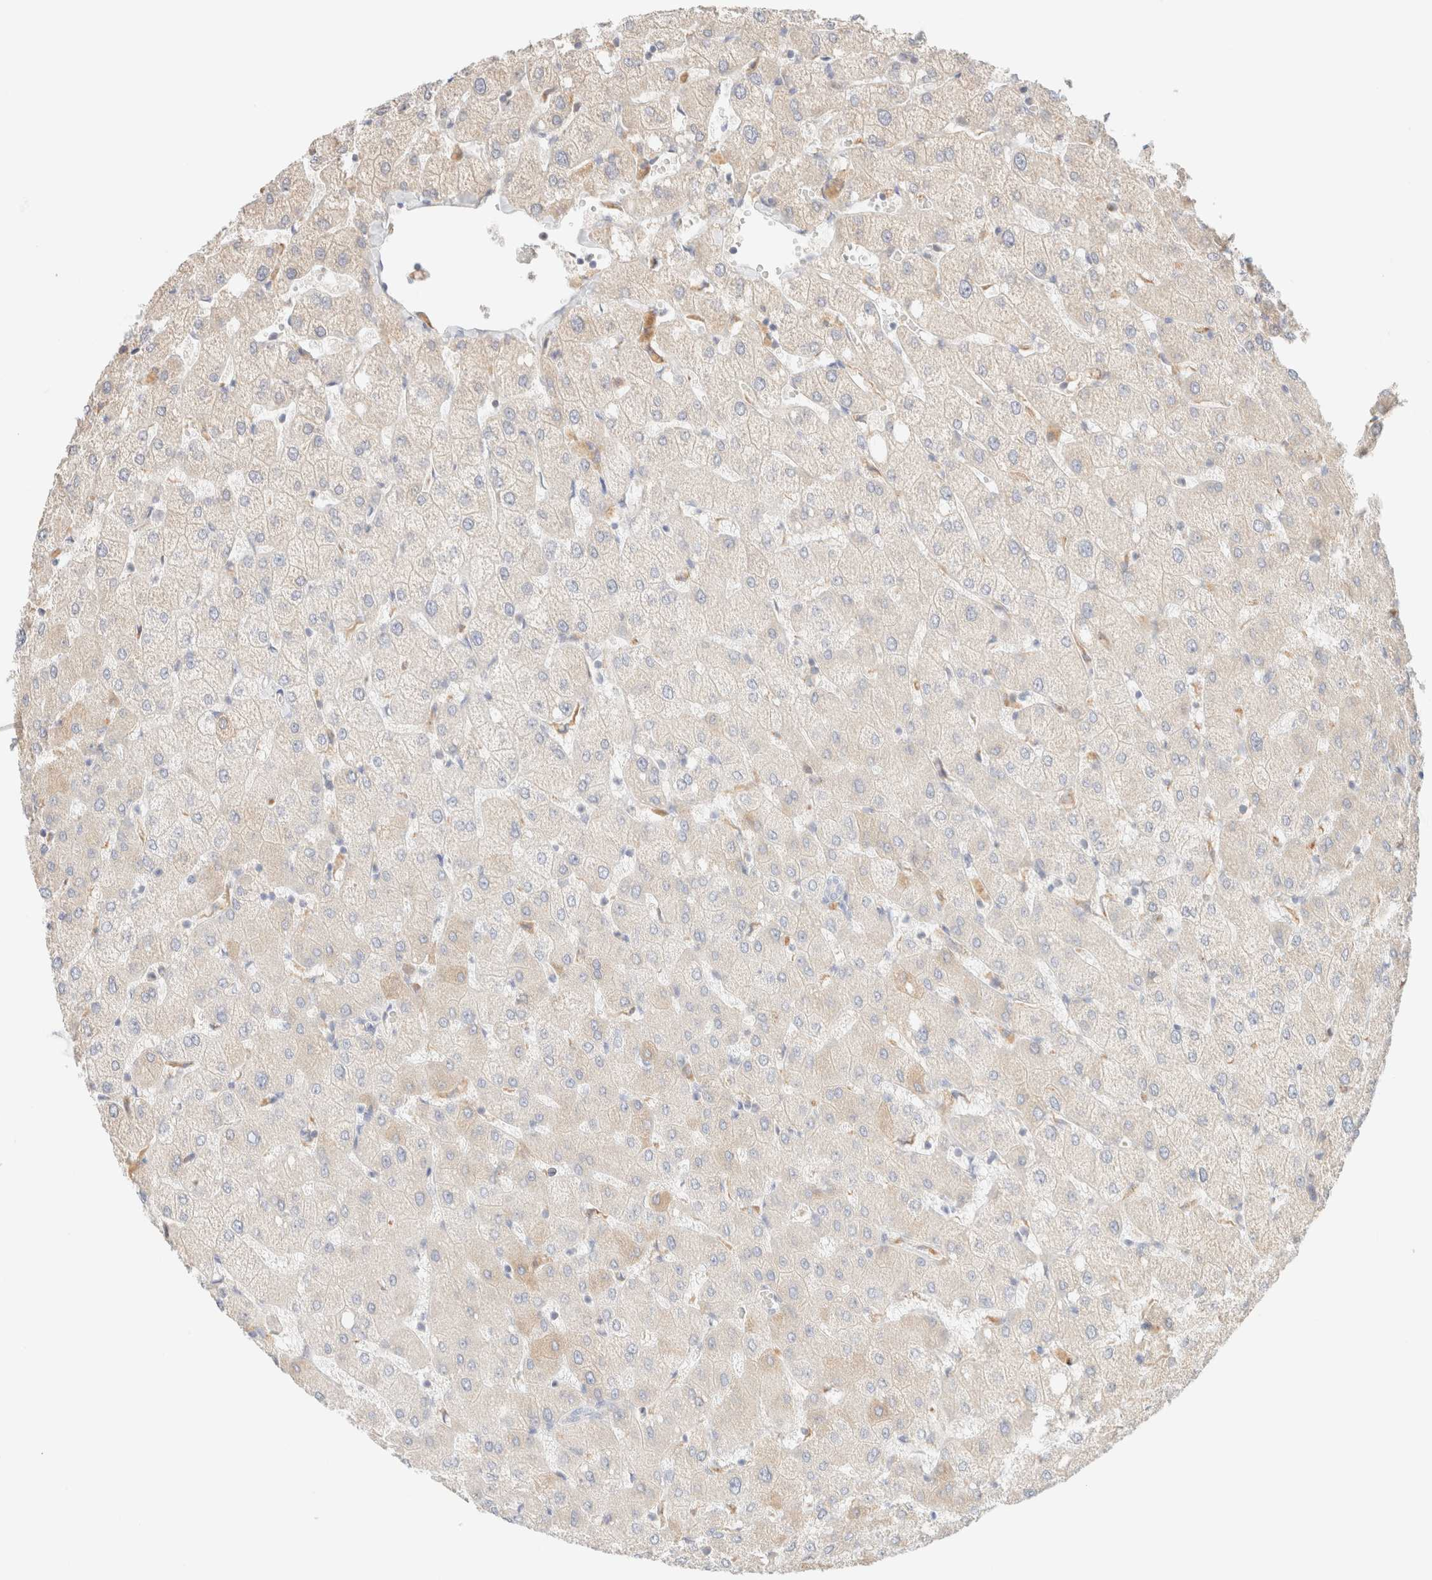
{"staining": {"intensity": "negative", "quantity": "none", "location": "none"}, "tissue": "liver", "cell_type": "Cholangiocytes", "image_type": "normal", "snomed": [{"axis": "morphology", "description": "Normal tissue, NOS"}, {"axis": "topography", "description": "Liver"}], "caption": "This is an immunohistochemistry image of unremarkable liver. There is no staining in cholangiocytes.", "gene": "SARM1", "patient": {"sex": "female", "age": 54}}